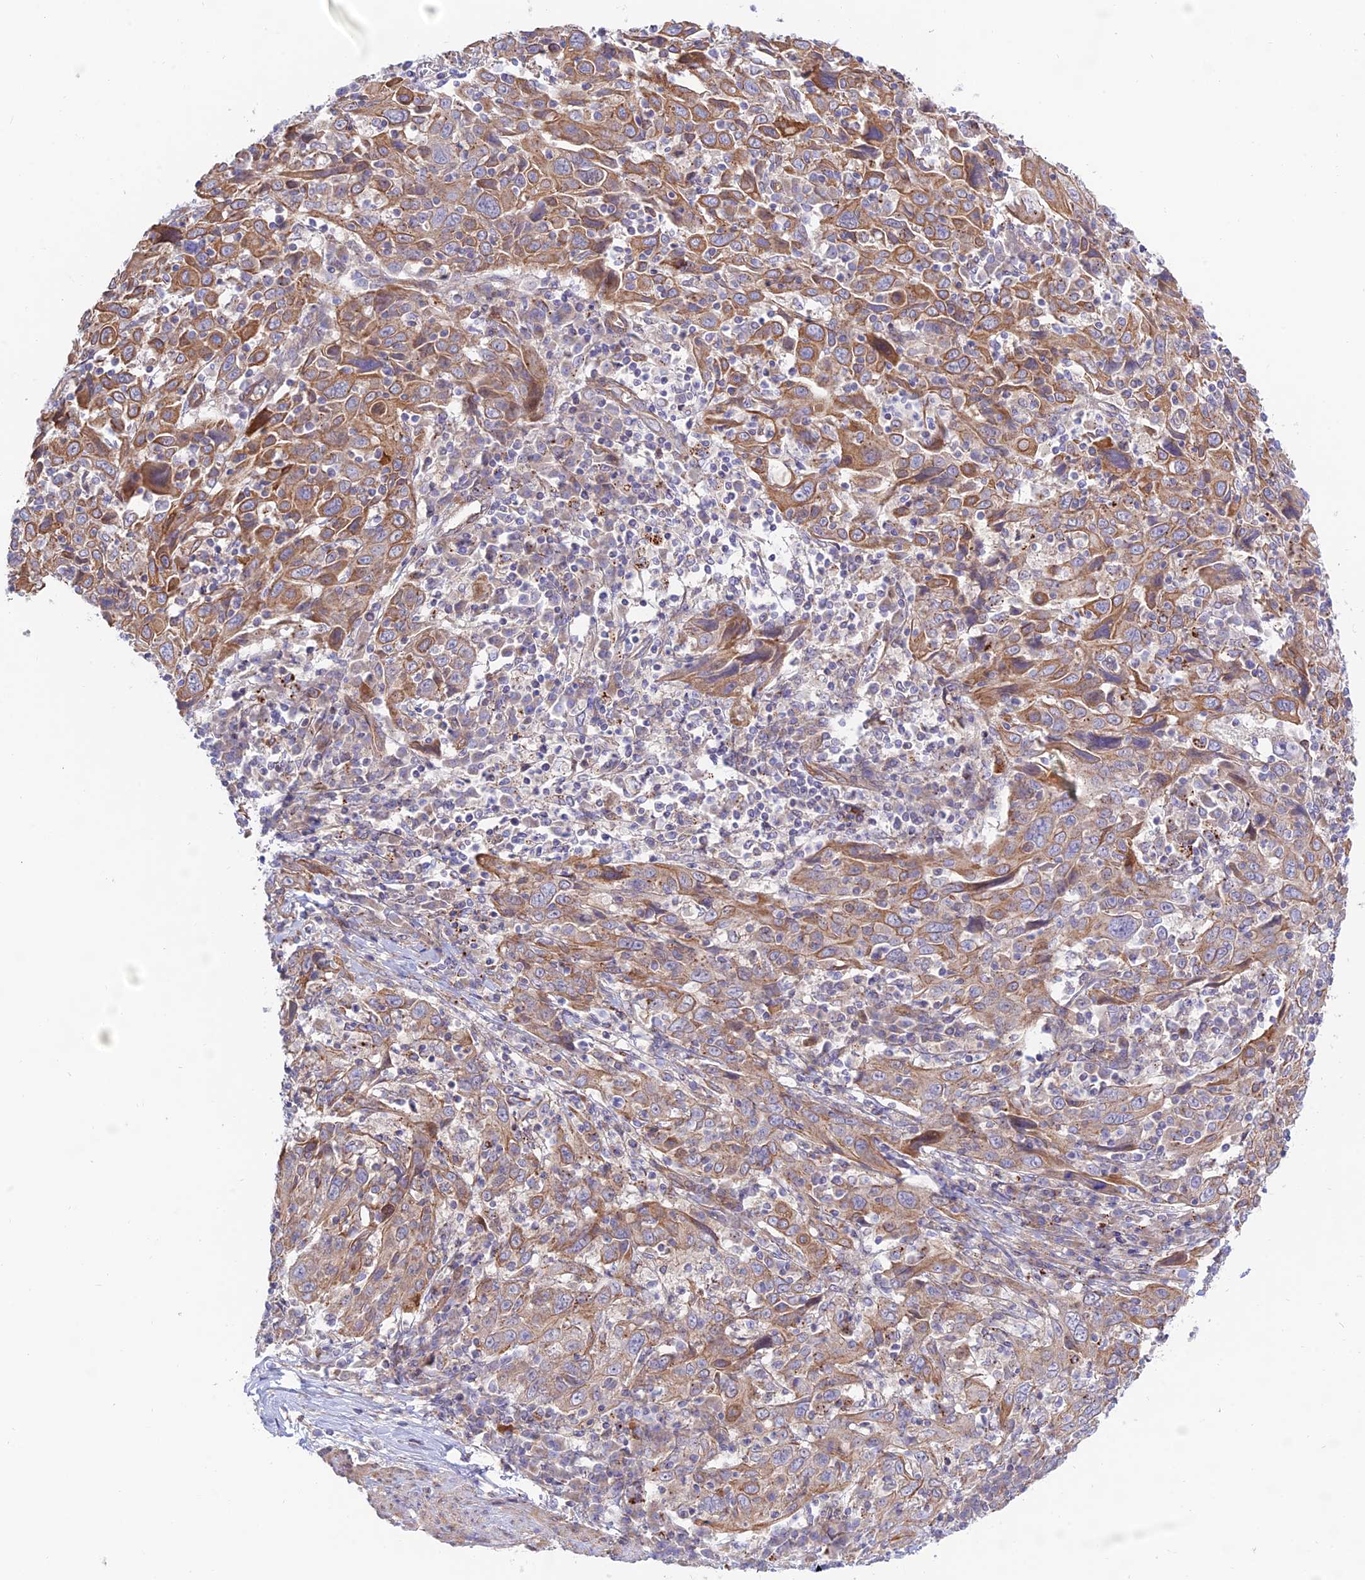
{"staining": {"intensity": "moderate", "quantity": ">75%", "location": "cytoplasmic/membranous"}, "tissue": "cervical cancer", "cell_type": "Tumor cells", "image_type": "cancer", "snomed": [{"axis": "morphology", "description": "Squamous cell carcinoma, NOS"}, {"axis": "topography", "description": "Cervix"}], "caption": "Tumor cells show medium levels of moderate cytoplasmic/membranous positivity in approximately >75% of cells in cervical cancer (squamous cell carcinoma).", "gene": "KCNAB1", "patient": {"sex": "female", "age": 46}}